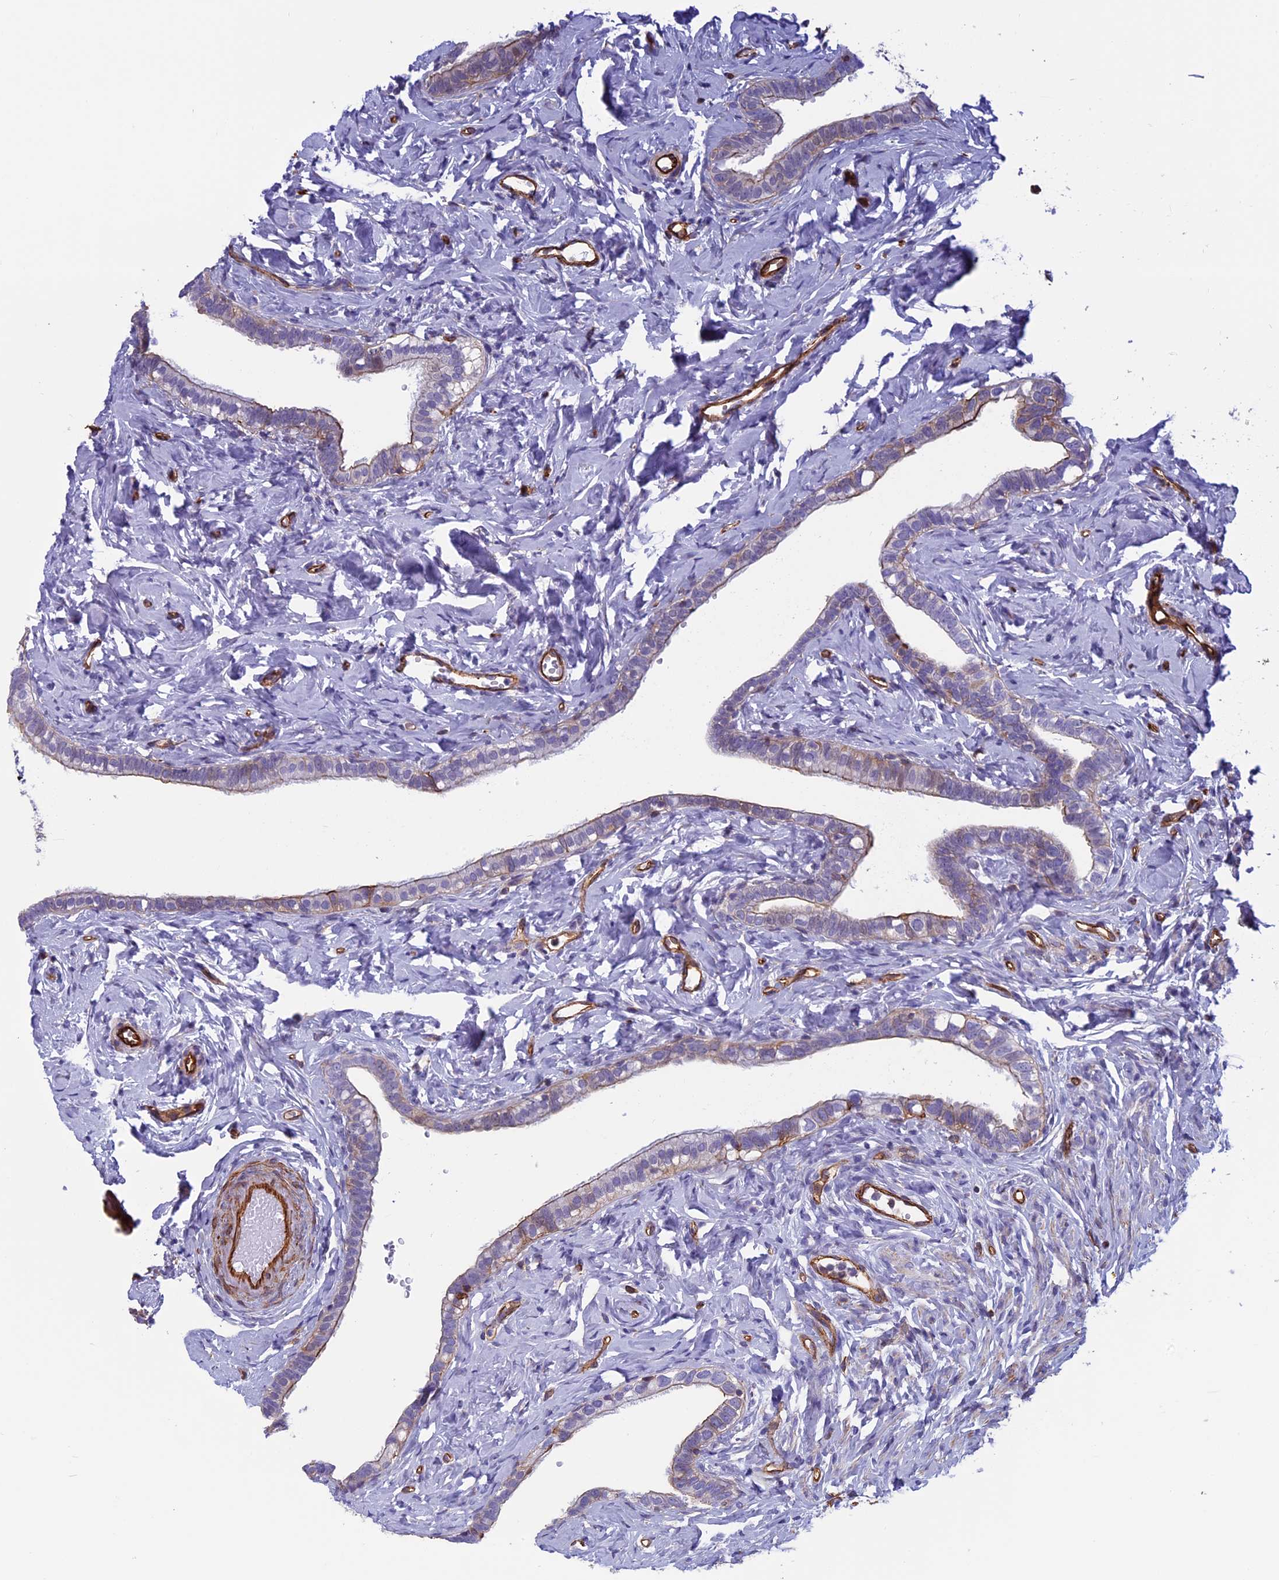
{"staining": {"intensity": "strong", "quantity": "25%-75%", "location": "cytoplasmic/membranous"}, "tissue": "fallopian tube", "cell_type": "Glandular cells", "image_type": "normal", "snomed": [{"axis": "morphology", "description": "Normal tissue, NOS"}, {"axis": "topography", "description": "Fallopian tube"}], "caption": "Fallopian tube stained with DAB IHC exhibits high levels of strong cytoplasmic/membranous staining in about 25%-75% of glandular cells.", "gene": "ANGPTL2", "patient": {"sex": "female", "age": 66}}